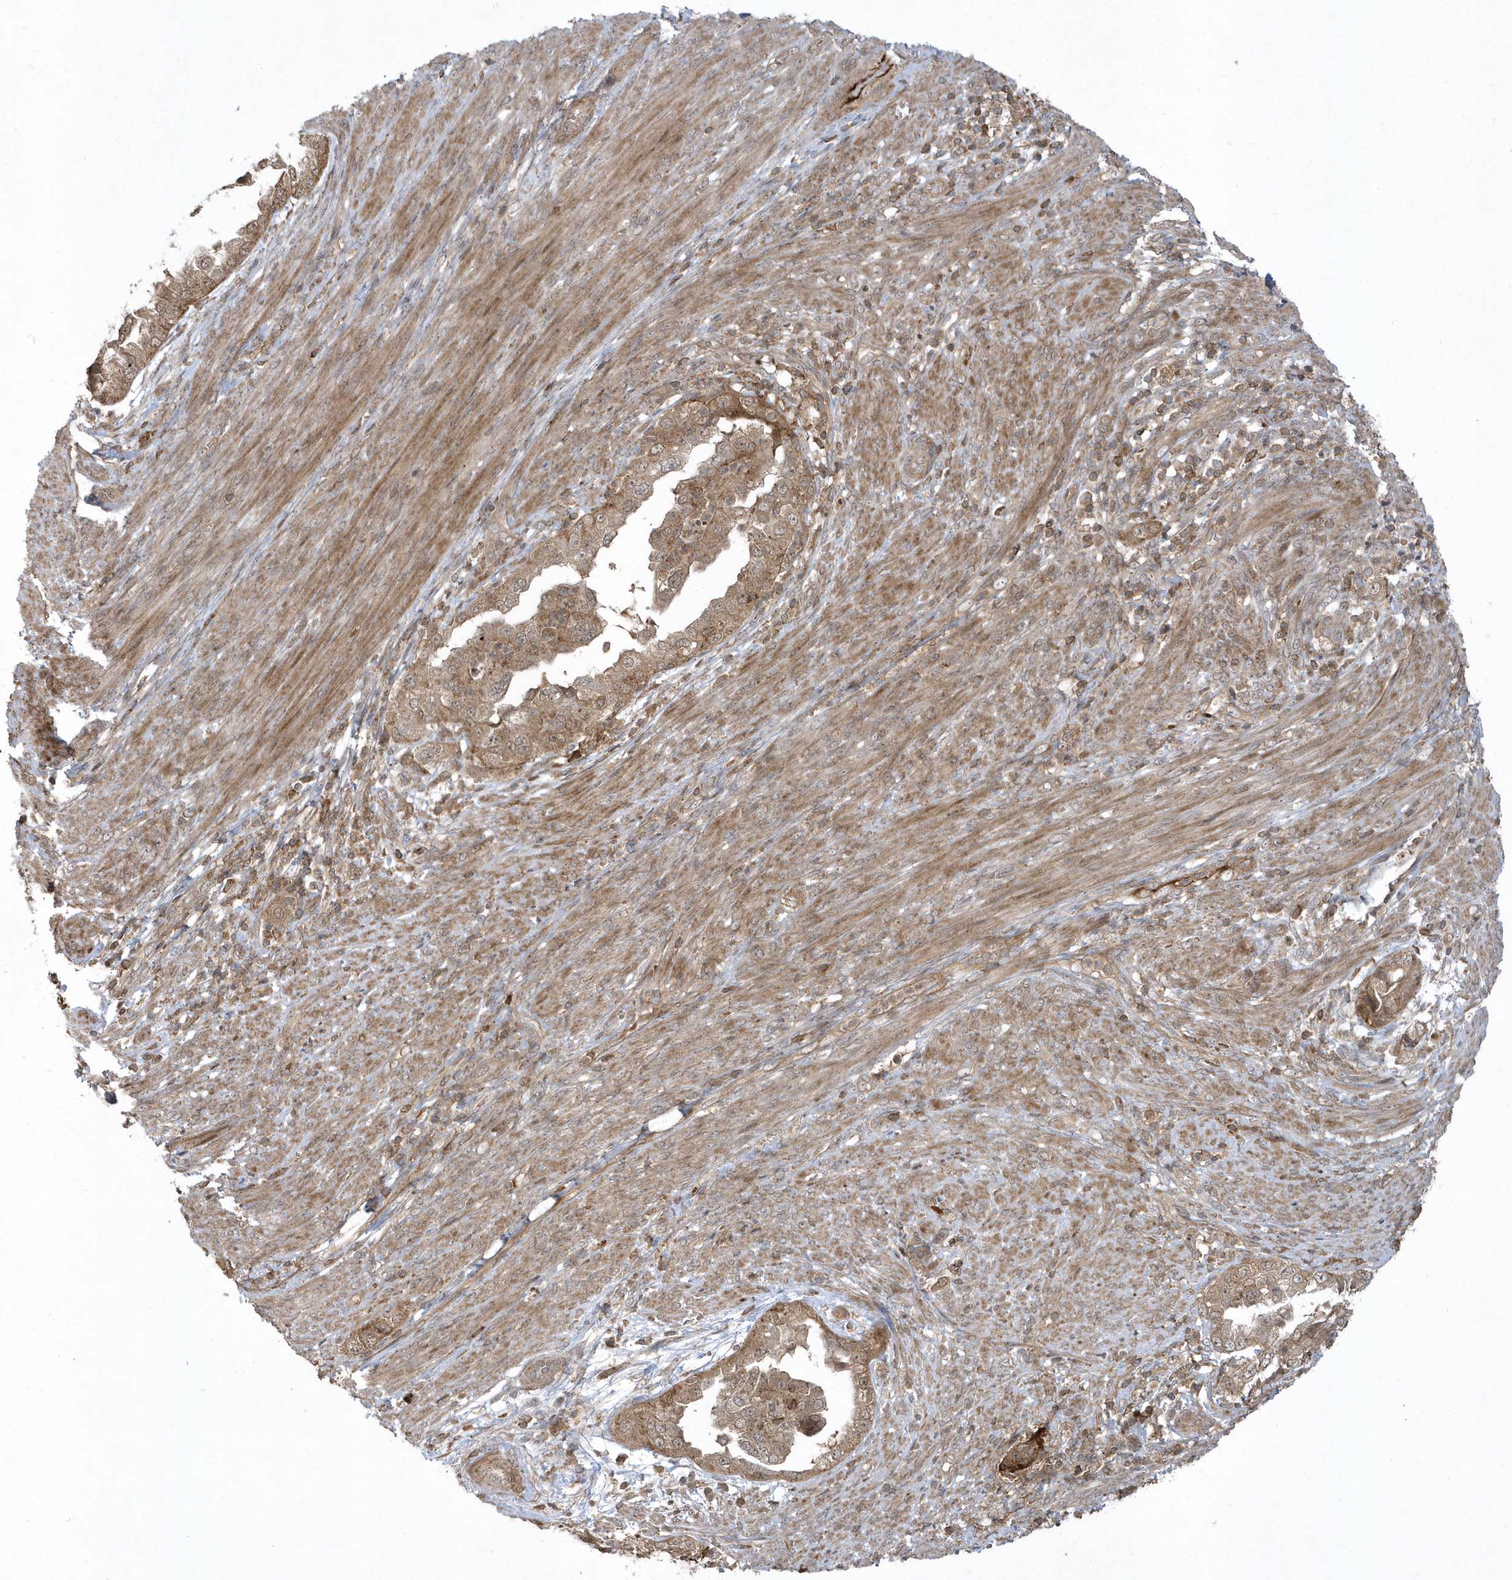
{"staining": {"intensity": "moderate", "quantity": ">75%", "location": "cytoplasmic/membranous"}, "tissue": "endometrial cancer", "cell_type": "Tumor cells", "image_type": "cancer", "snomed": [{"axis": "morphology", "description": "Adenocarcinoma, NOS"}, {"axis": "topography", "description": "Endometrium"}], "caption": "Immunohistochemical staining of adenocarcinoma (endometrial) displays moderate cytoplasmic/membranous protein expression in about >75% of tumor cells.", "gene": "STAMBP", "patient": {"sex": "female", "age": 85}}